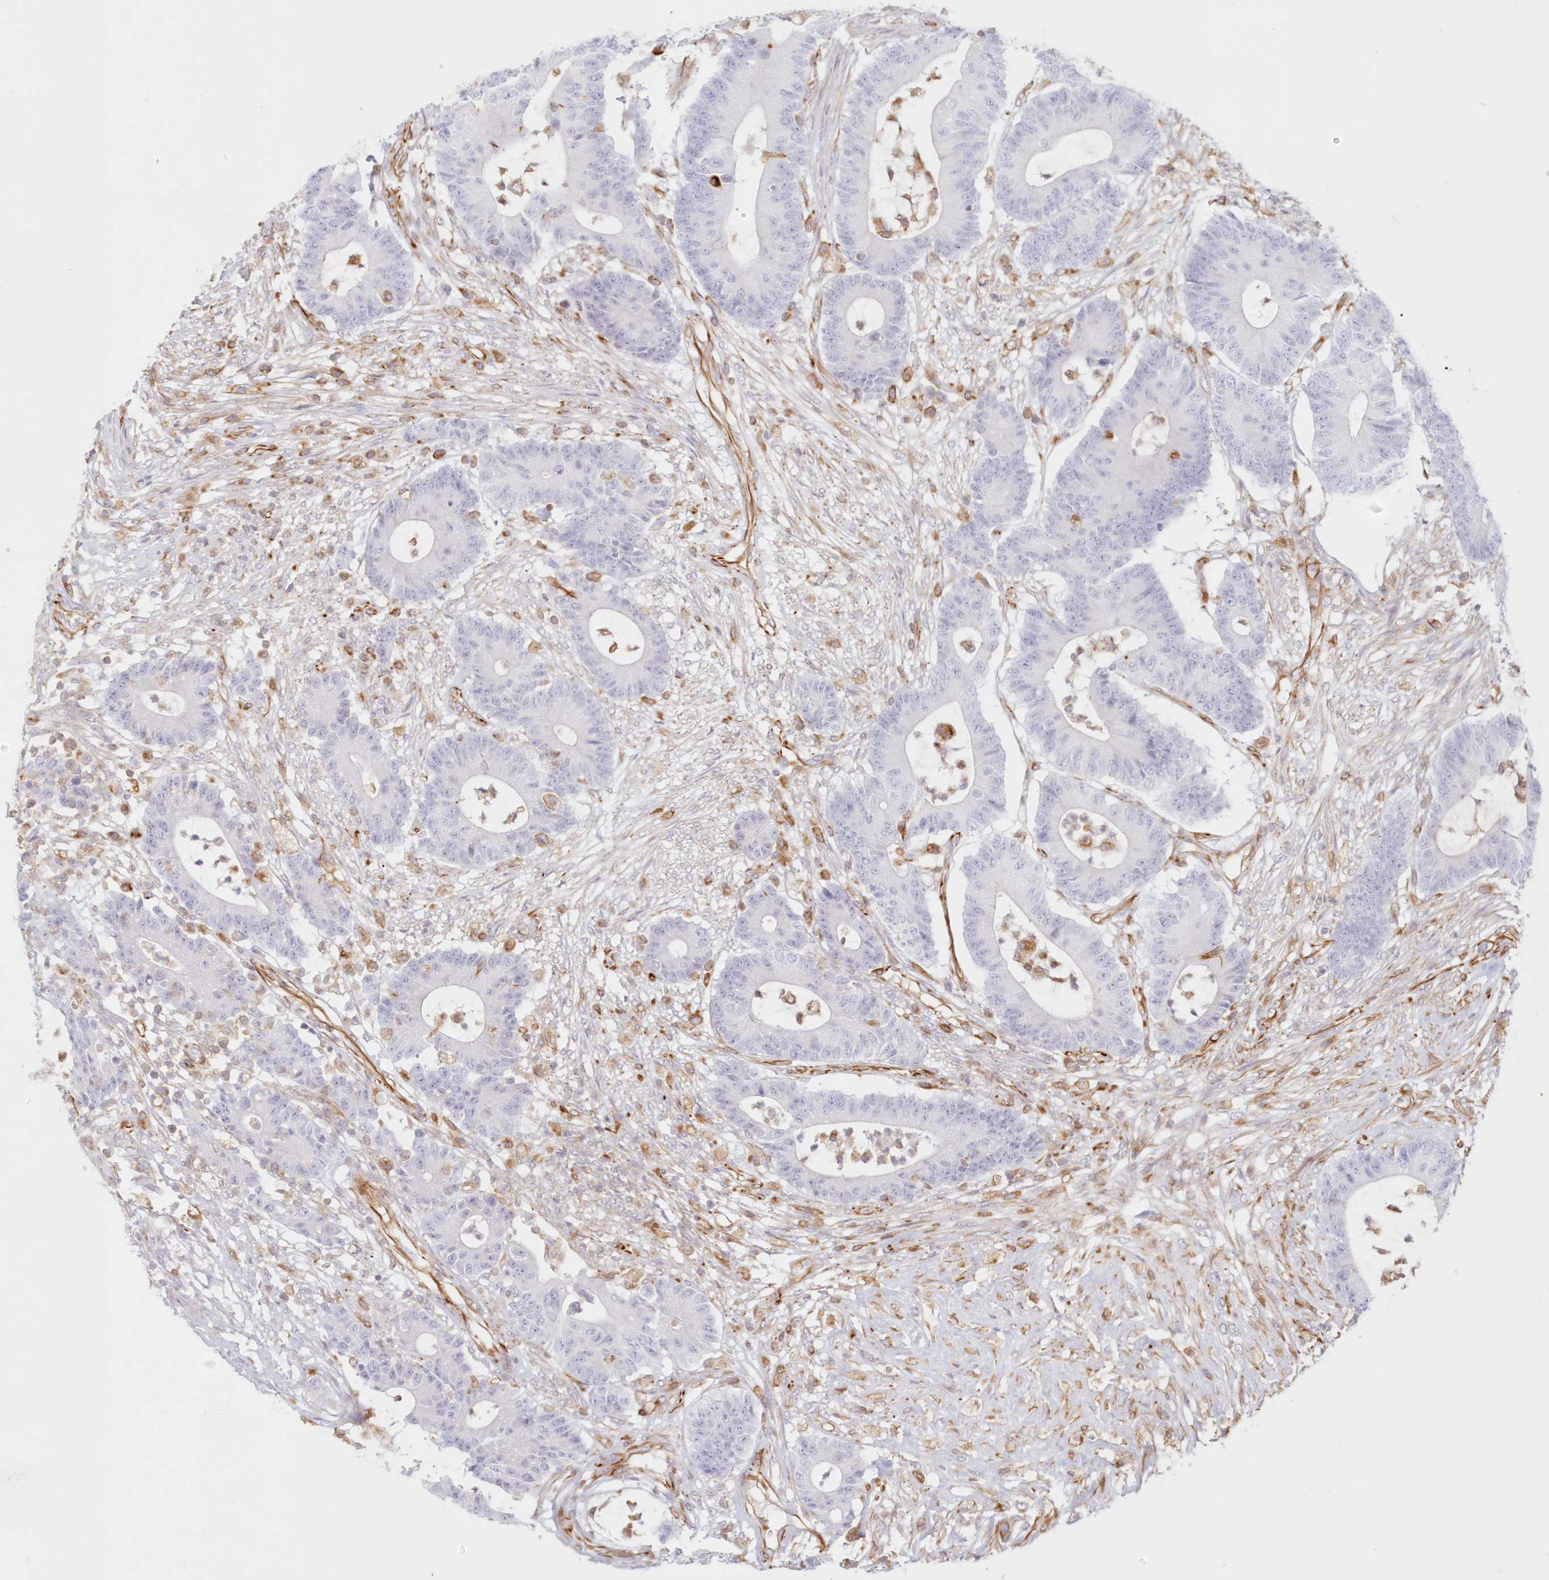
{"staining": {"intensity": "negative", "quantity": "none", "location": "none"}, "tissue": "colorectal cancer", "cell_type": "Tumor cells", "image_type": "cancer", "snomed": [{"axis": "morphology", "description": "Adenocarcinoma, NOS"}, {"axis": "topography", "description": "Colon"}], "caption": "The image reveals no significant positivity in tumor cells of colorectal cancer (adenocarcinoma). (DAB (3,3'-diaminobenzidine) immunohistochemistry (IHC) with hematoxylin counter stain).", "gene": "DMRTB1", "patient": {"sex": "female", "age": 84}}